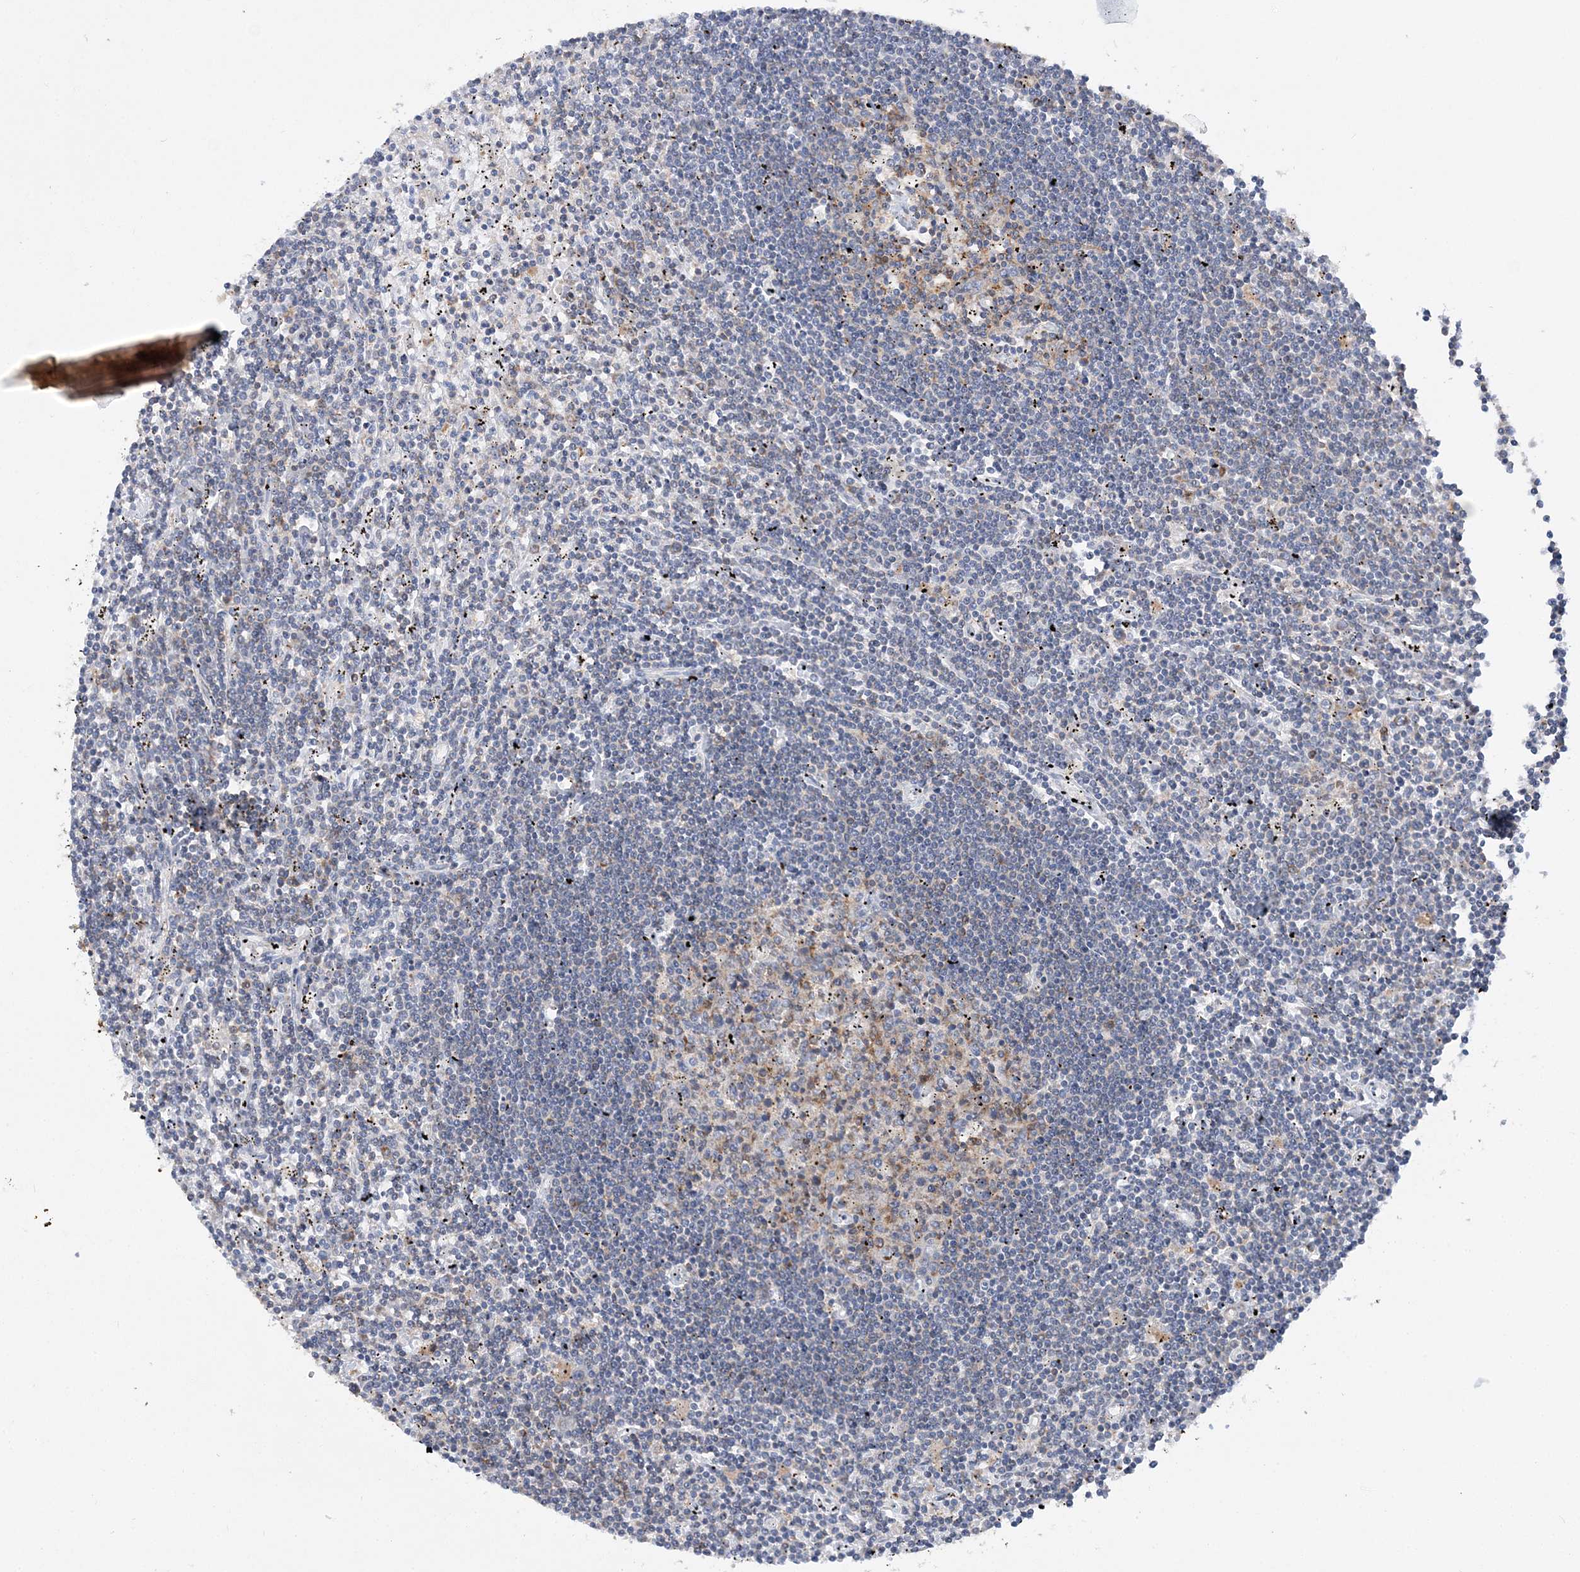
{"staining": {"intensity": "negative", "quantity": "none", "location": "none"}, "tissue": "lymphoma", "cell_type": "Tumor cells", "image_type": "cancer", "snomed": [{"axis": "morphology", "description": "Malignant lymphoma, non-Hodgkin's type, Low grade"}, {"axis": "topography", "description": "Spleen"}], "caption": "The micrograph reveals no significant positivity in tumor cells of low-grade malignant lymphoma, non-Hodgkin's type. The staining is performed using DAB brown chromogen with nuclei counter-stained in using hematoxylin.", "gene": "TTC32", "patient": {"sex": "male", "age": 76}}